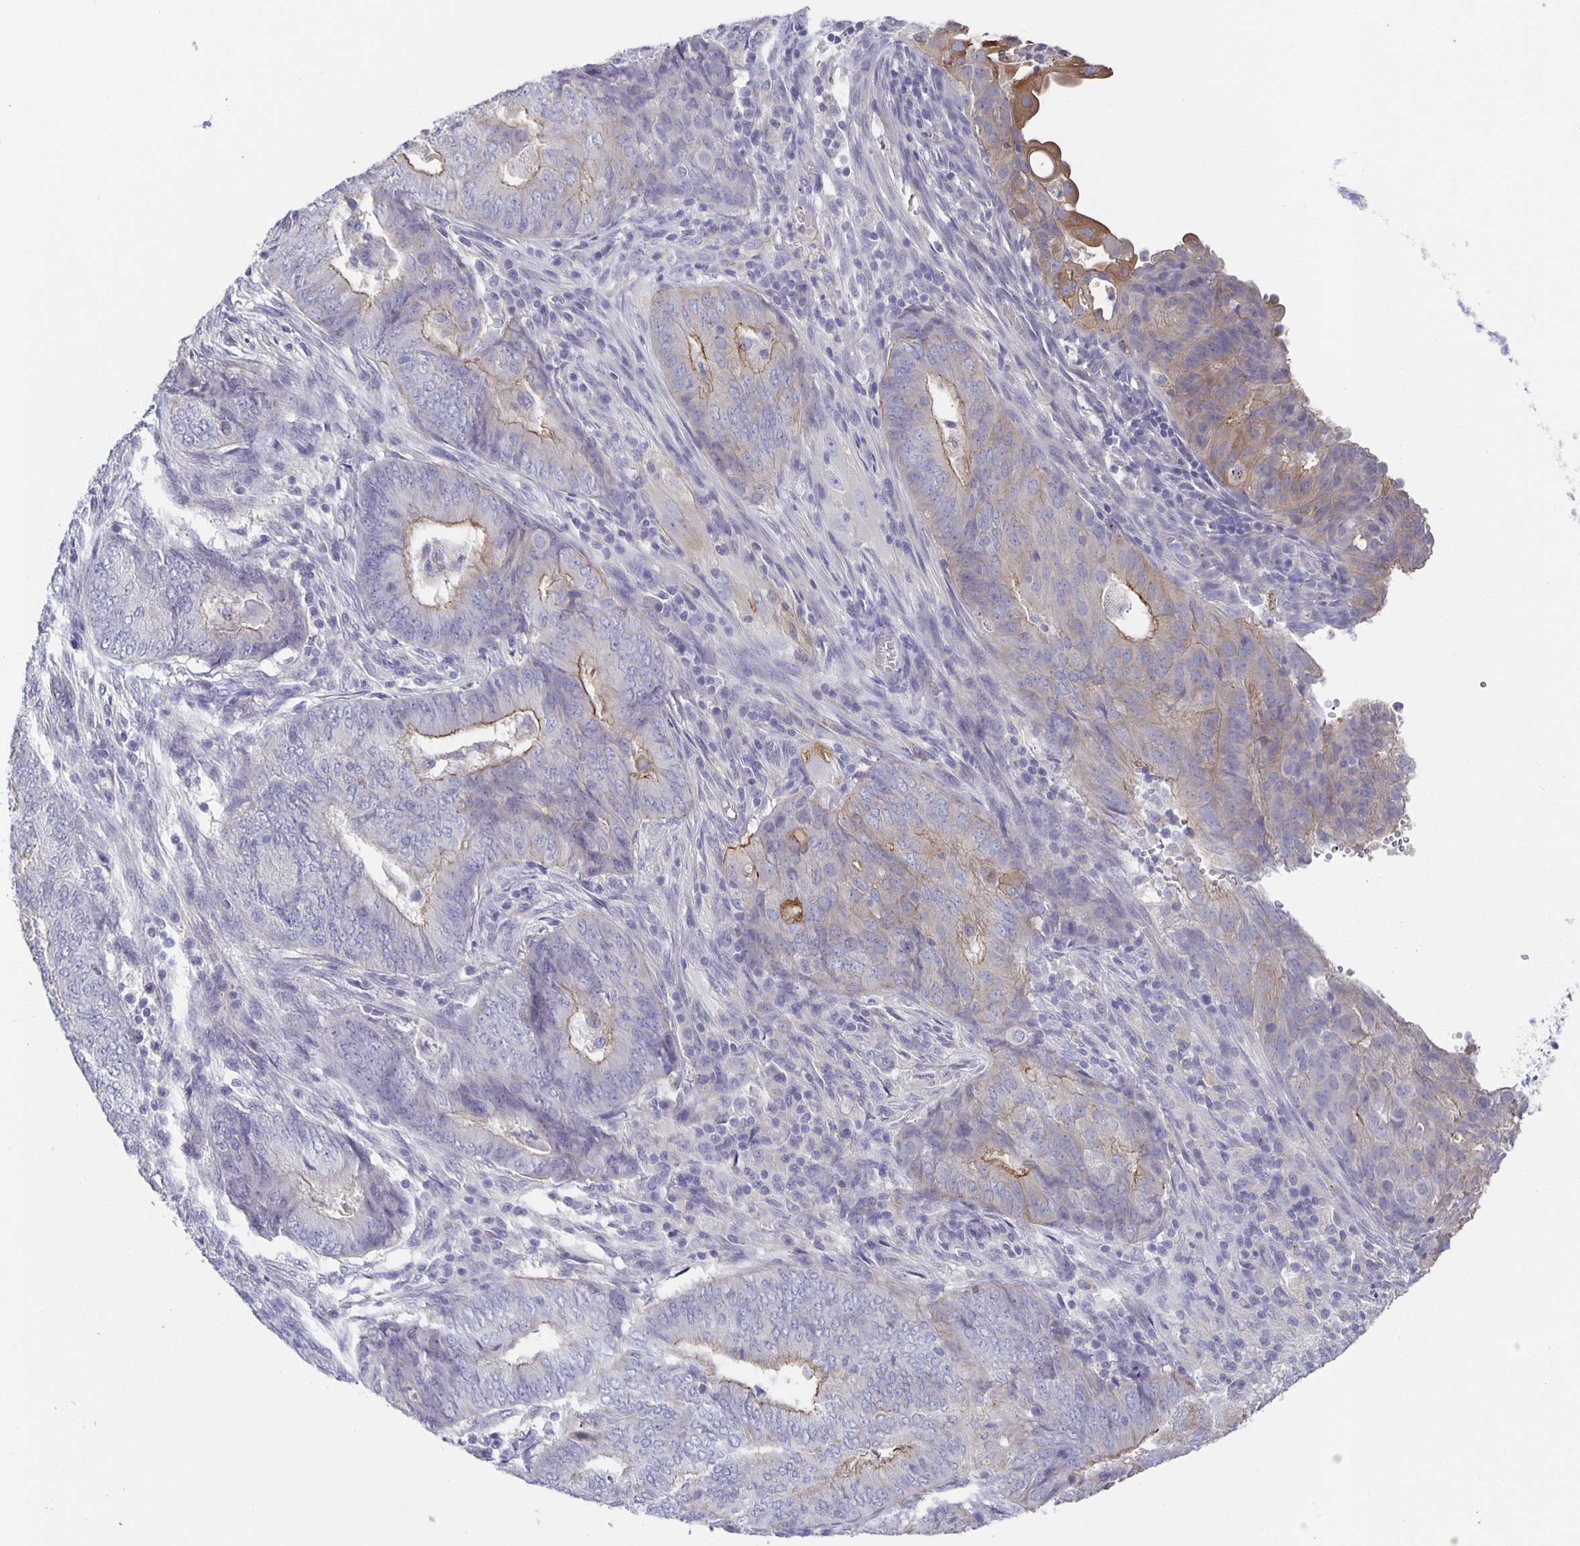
{"staining": {"intensity": "moderate", "quantity": "<25%", "location": "cytoplasmic/membranous"}, "tissue": "endometrial cancer", "cell_type": "Tumor cells", "image_type": "cancer", "snomed": [{"axis": "morphology", "description": "Adenocarcinoma, NOS"}, {"axis": "topography", "description": "Endometrium"}], "caption": "A brown stain highlights moderate cytoplasmic/membranous staining of a protein in human adenocarcinoma (endometrial) tumor cells. Nuclei are stained in blue.", "gene": "PTPN3", "patient": {"sex": "female", "age": 62}}